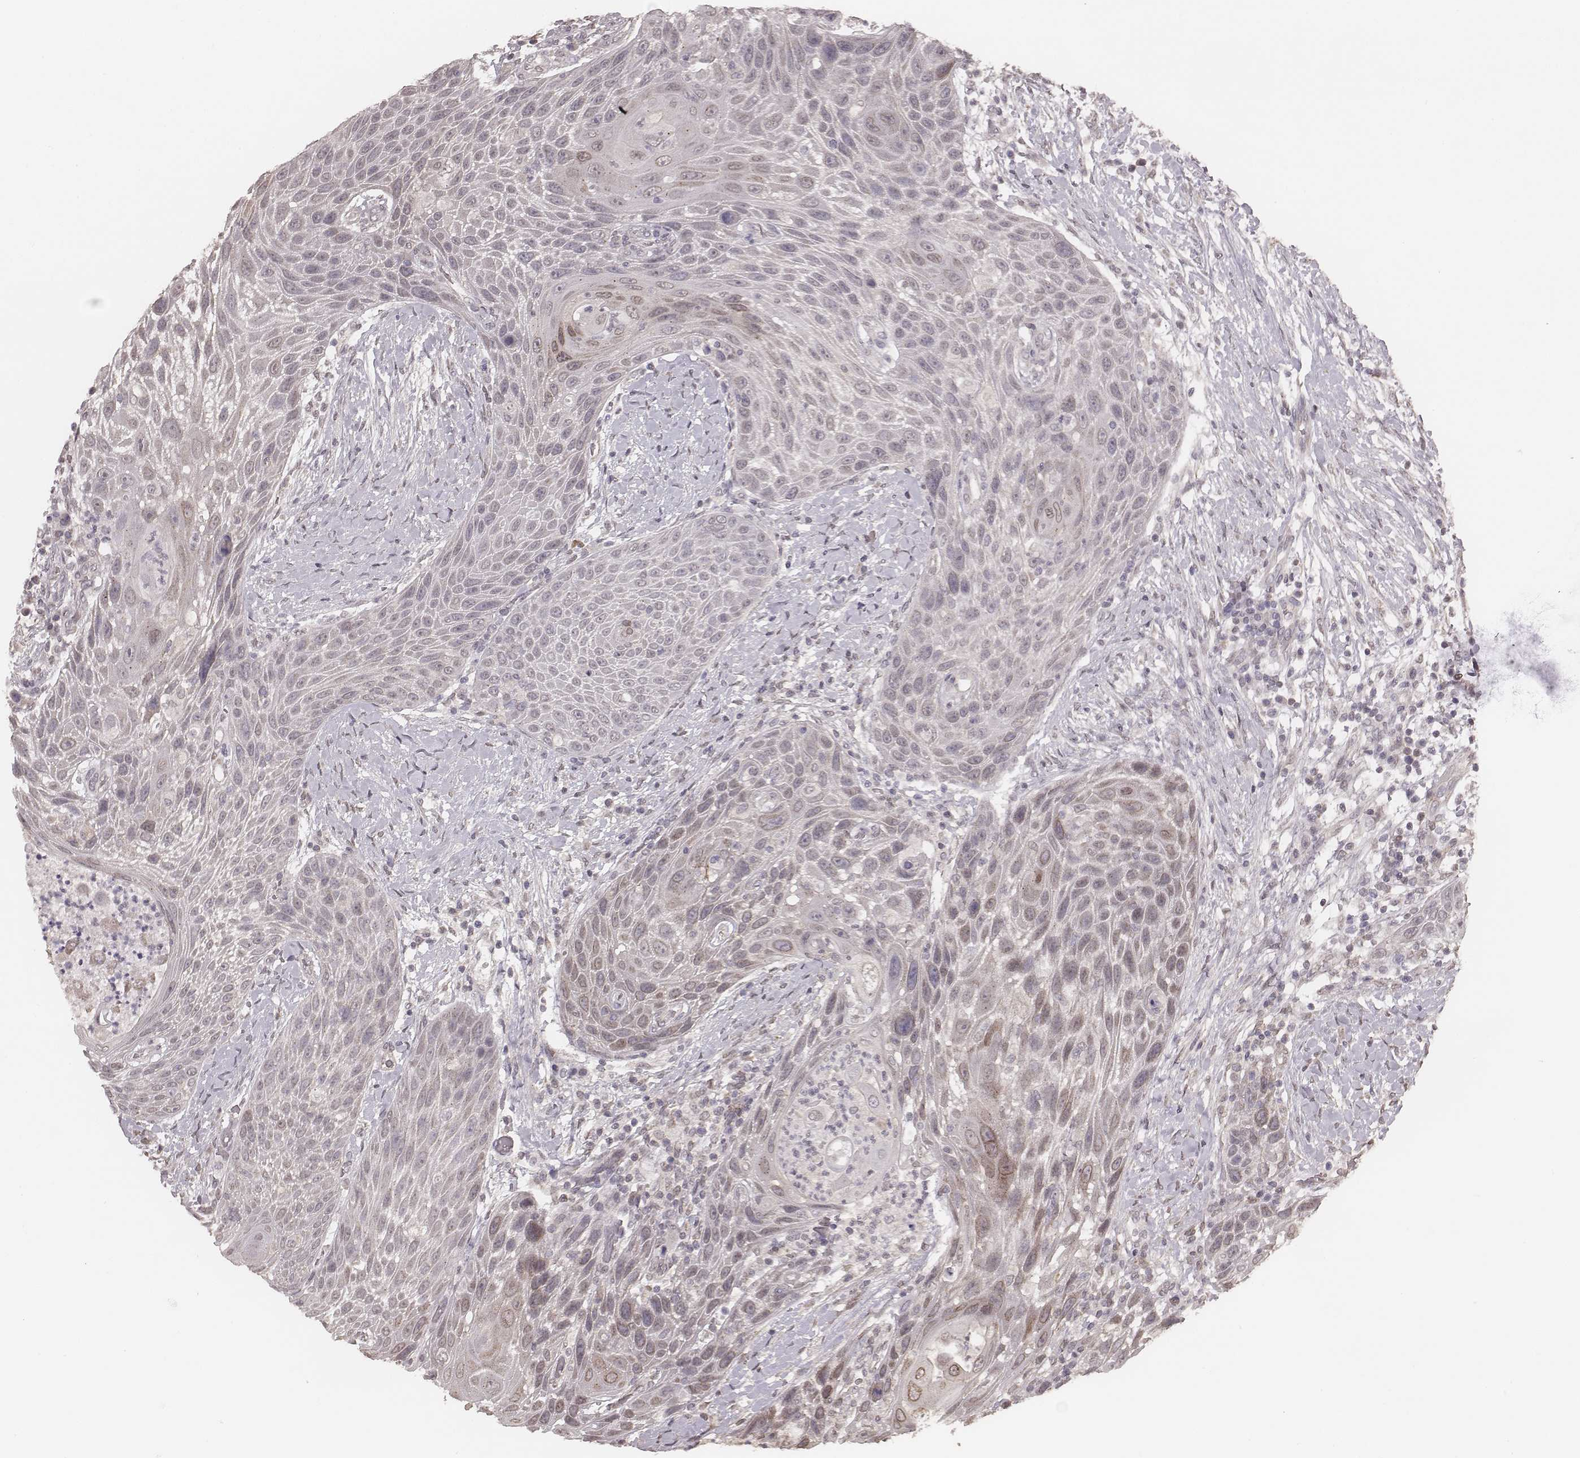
{"staining": {"intensity": "weak", "quantity": "<25%", "location": "cytoplasmic/membranous,nuclear"}, "tissue": "head and neck cancer", "cell_type": "Tumor cells", "image_type": "cancer", "snomed": [{"axis": "morphology", "description": "Squamous cell carcinoma, NOS"}, {"axis": "topography", "description": "Head-Neck"}], "caption": "High magnification brightfield microscopy of head and neck cancer stained with DAB (3,3'-diaminobenzidine) (brown) and counterstained with hematoxylin (blue): tumor cells show no significant staining. Nuclei are stained in blue.", "gene": "SLC7A4", "patient": {"sex": "male", "age": 69}}